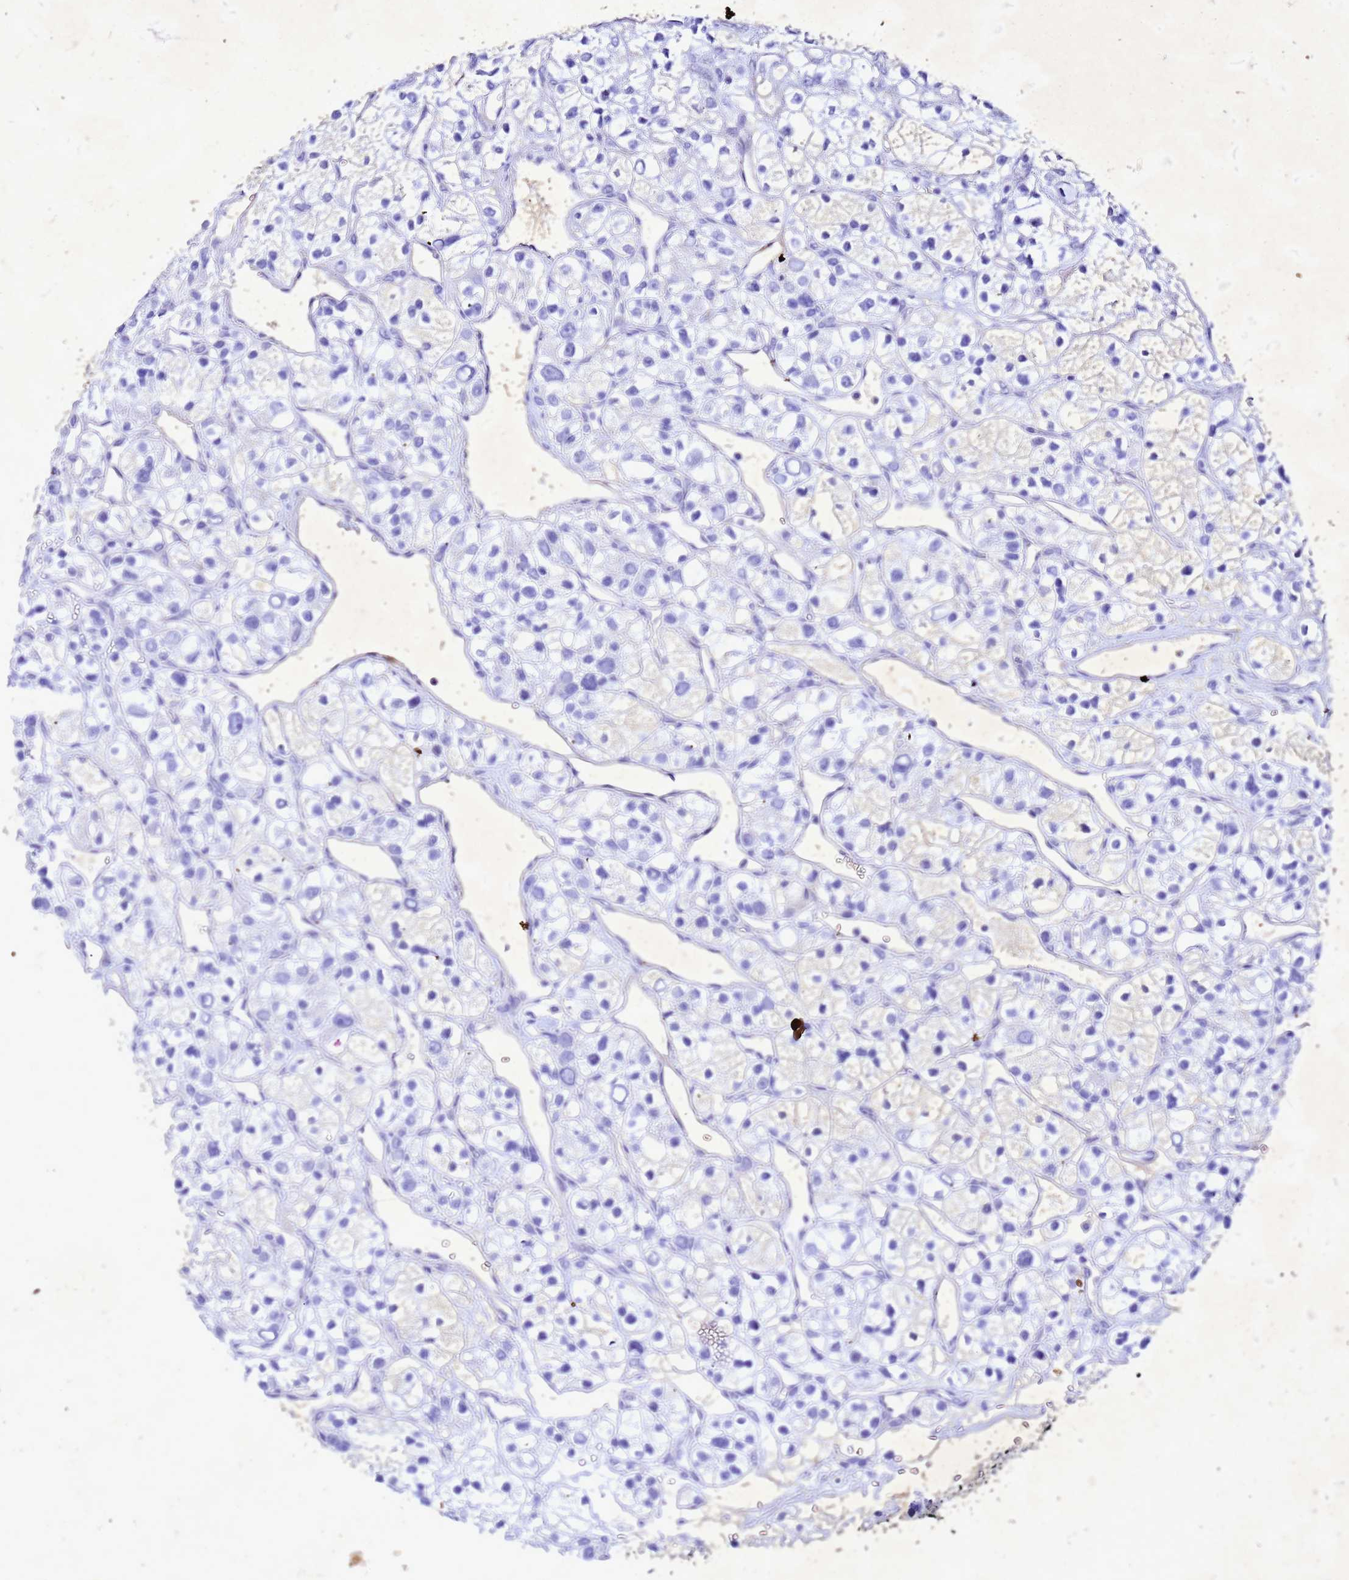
{"staining": {"intensity": "negative", "quantity": "none", "location": "none"}, "tissue": "renal cancer", "cell_type": "Tumor cells", "image_type": "cancer", "snomed": [{"axis": "morphology", "description": "Adenocarcinoma, NOS"}, {"axis": "topography", "description": "Kidney"}], "caption": "Renal cancer (adenocarcinoma) was stained to show a protein in brown. There is no significant positivity in tumor cells. The staining is performed using DAB brown chromogen with nuclei counter-stained in using hematoxylin.", "gene": "COPS9", "patient": {"sex": "female", "age": 57}}